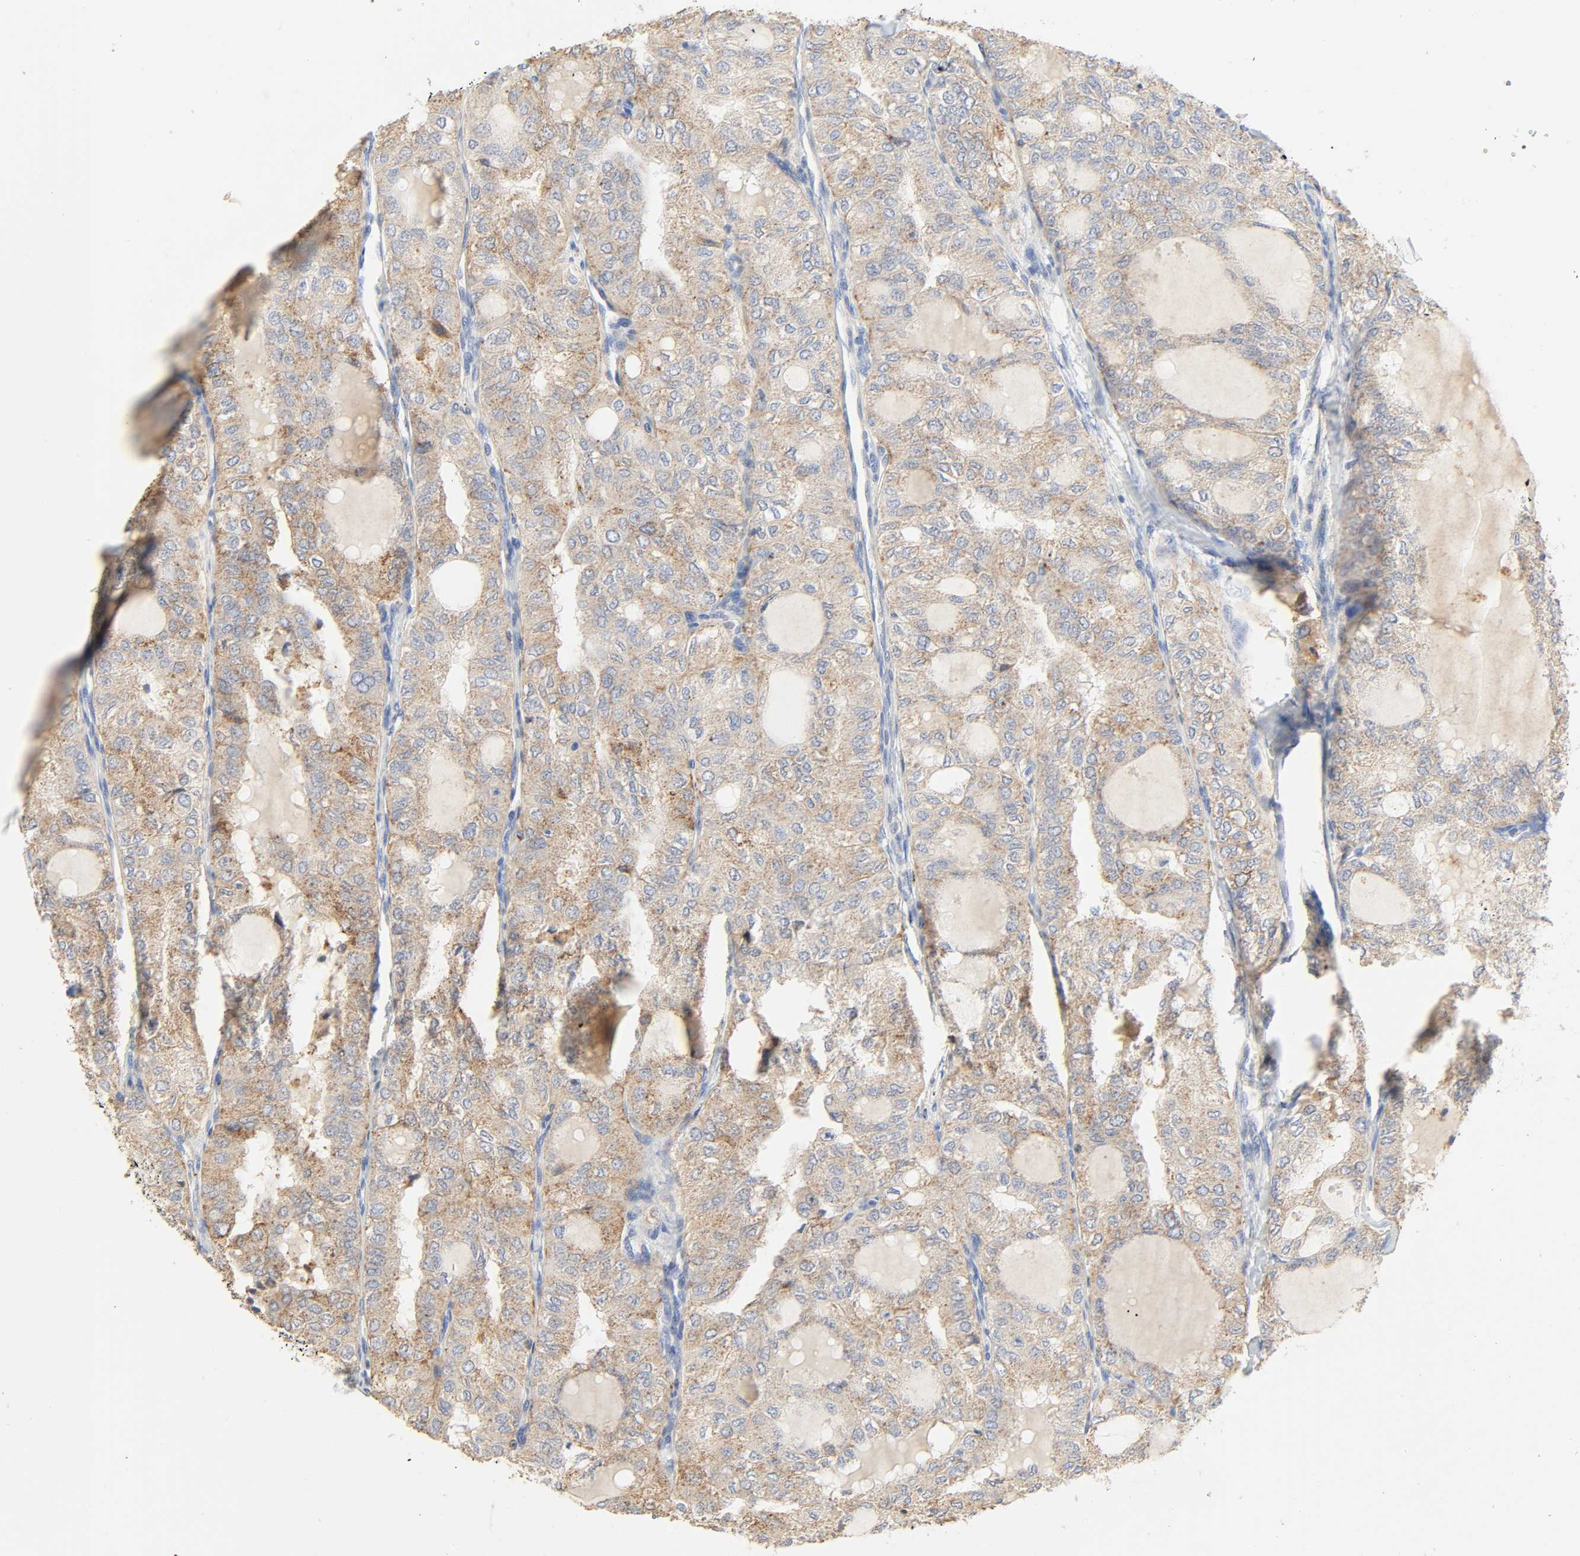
{"staining": {"intensity": "moderate", "quantity": ">75%", "location": "cytoplasmic/membranous"}, "tissue": "thyroid cancer", "cell_type": "Tumor cells", "image_type": "cancer", "snomed": [{"axis": "morphology", "description": "Follicular adenoma carcinoma, NOS"}, {"axis": "topography", "description": "Thyroid gland"}], "caption": "A photomicrograph of follicular adenoma carcinoma (thyroid) stained for a protein exhibits moderate cytoplasmic/membranous brown staining in tumor cells.", "gene": "CAMK2A", "patient": {"sex": "male", "age": 75}}